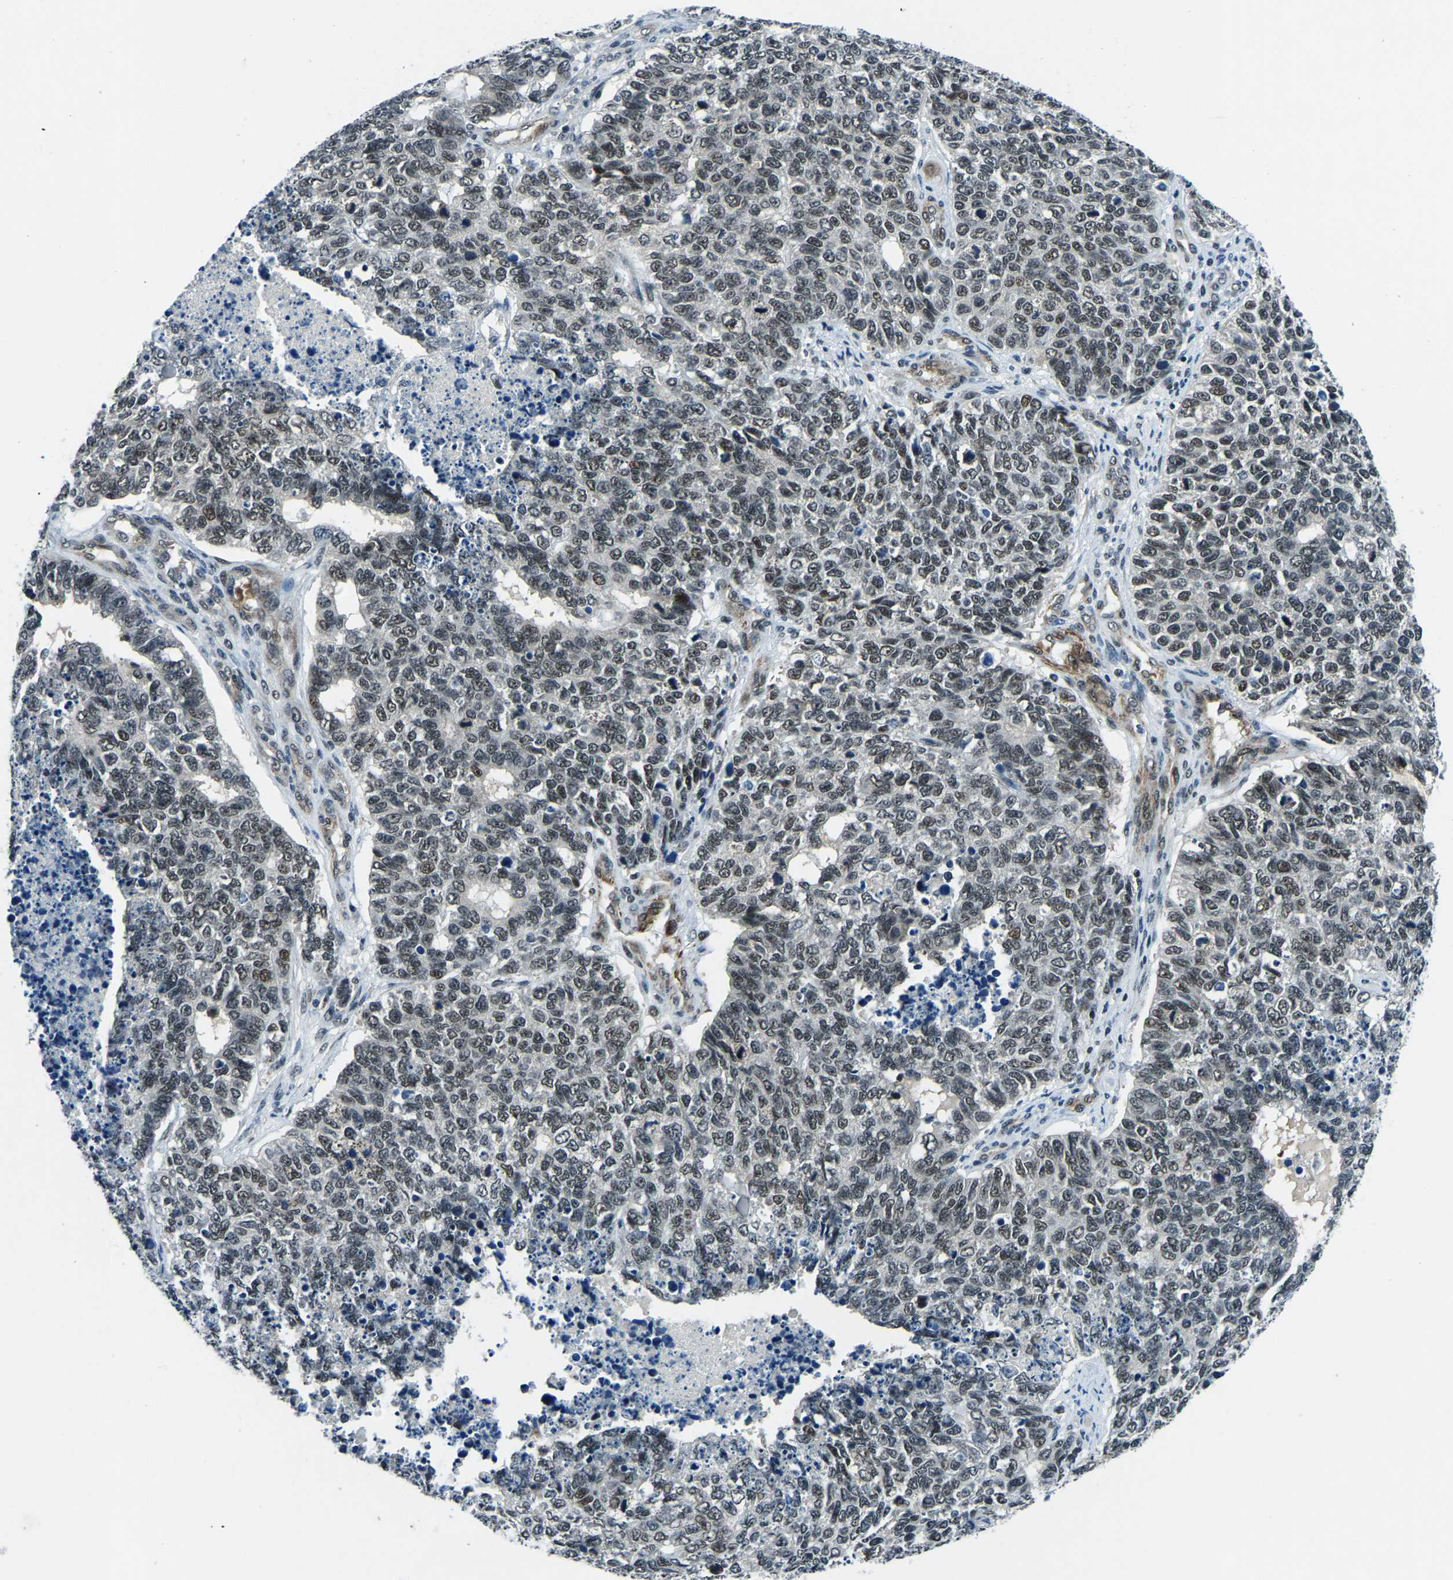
{"staining": {"intensity": "weak", "quantity": ">75%", "location": "nuclear"}, "tissue": "cervical cancer", "cell_type": "Tumor cells", "image_type": "cancer", "snomed": [{"axis": "morphology", "description": "Squamous cell carcinoma, NOS"}, {"axis": "topography", "description": "Cervix"}], "caption": "Tumor cells show low levels of weak nuclear staining in approximately >75% of cells in cervical cancer (squamous cell carcinoma). (DAB (3,3'-diaminobenzidine) = brown stain, brightfield microscopy at high magnification).", "gene": "PRCC", "patient": {"sex": "female", "age": 63}}